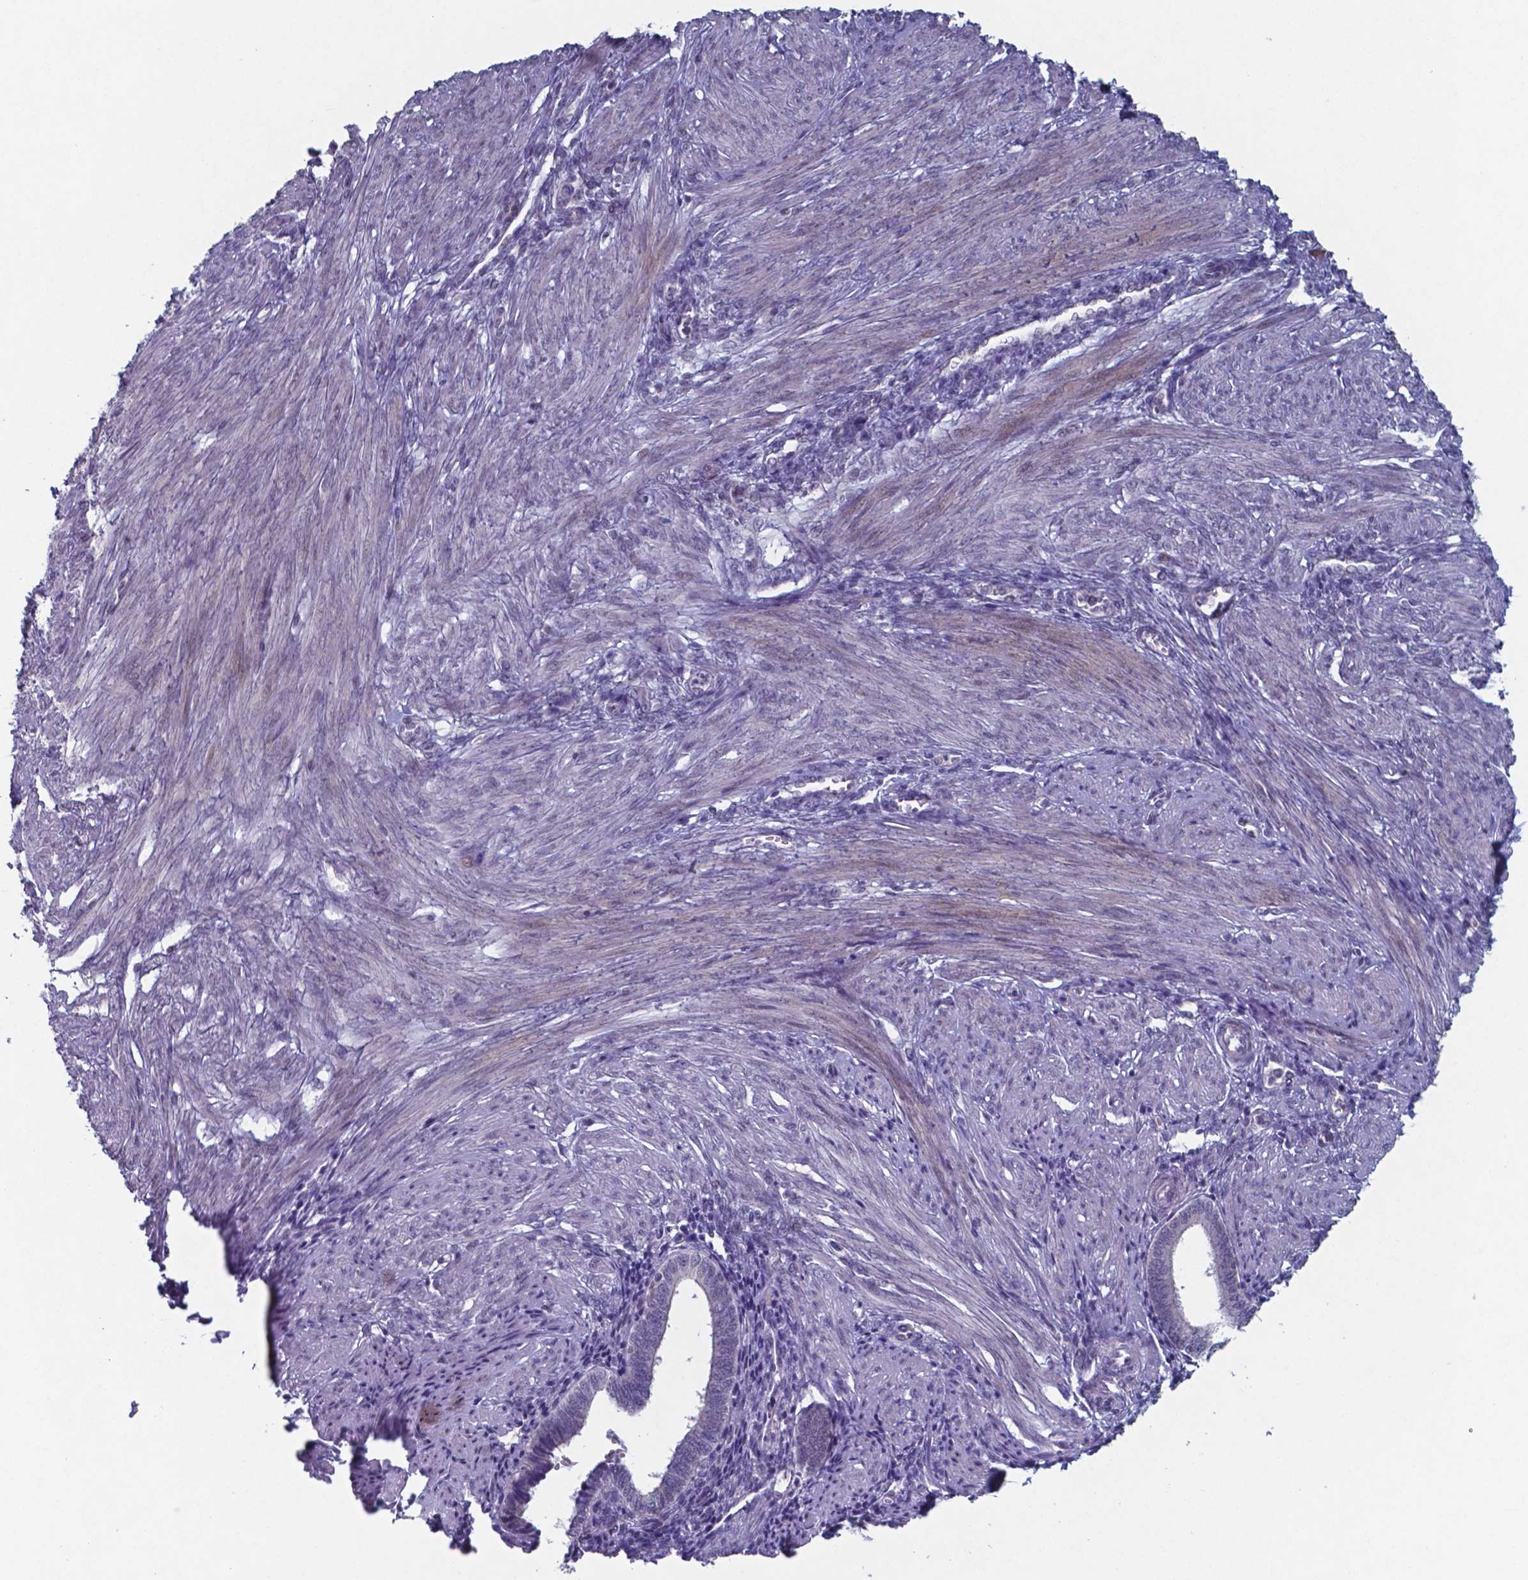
{"staining": {"intensity": "negative", "quantity": "none", "location": "none"}, "tissue": "endometrium", "cell_type": "Cells in endometrial stroma", "image_type": "normal", "snomed": [{"axis": "morphology", "description": "Normal tissue, NOS"}, {"axis": "topography", "description": "Endometrium"}], "caption": "High magnification brightfield microscopy of benign endometrium stained with DAB (brown) and counterstained with hematoxylin (blue): cells in endometrial stroma show no significant expression.", "gene": "TDP2", "patient": {"sex": "female", "age": 42}}